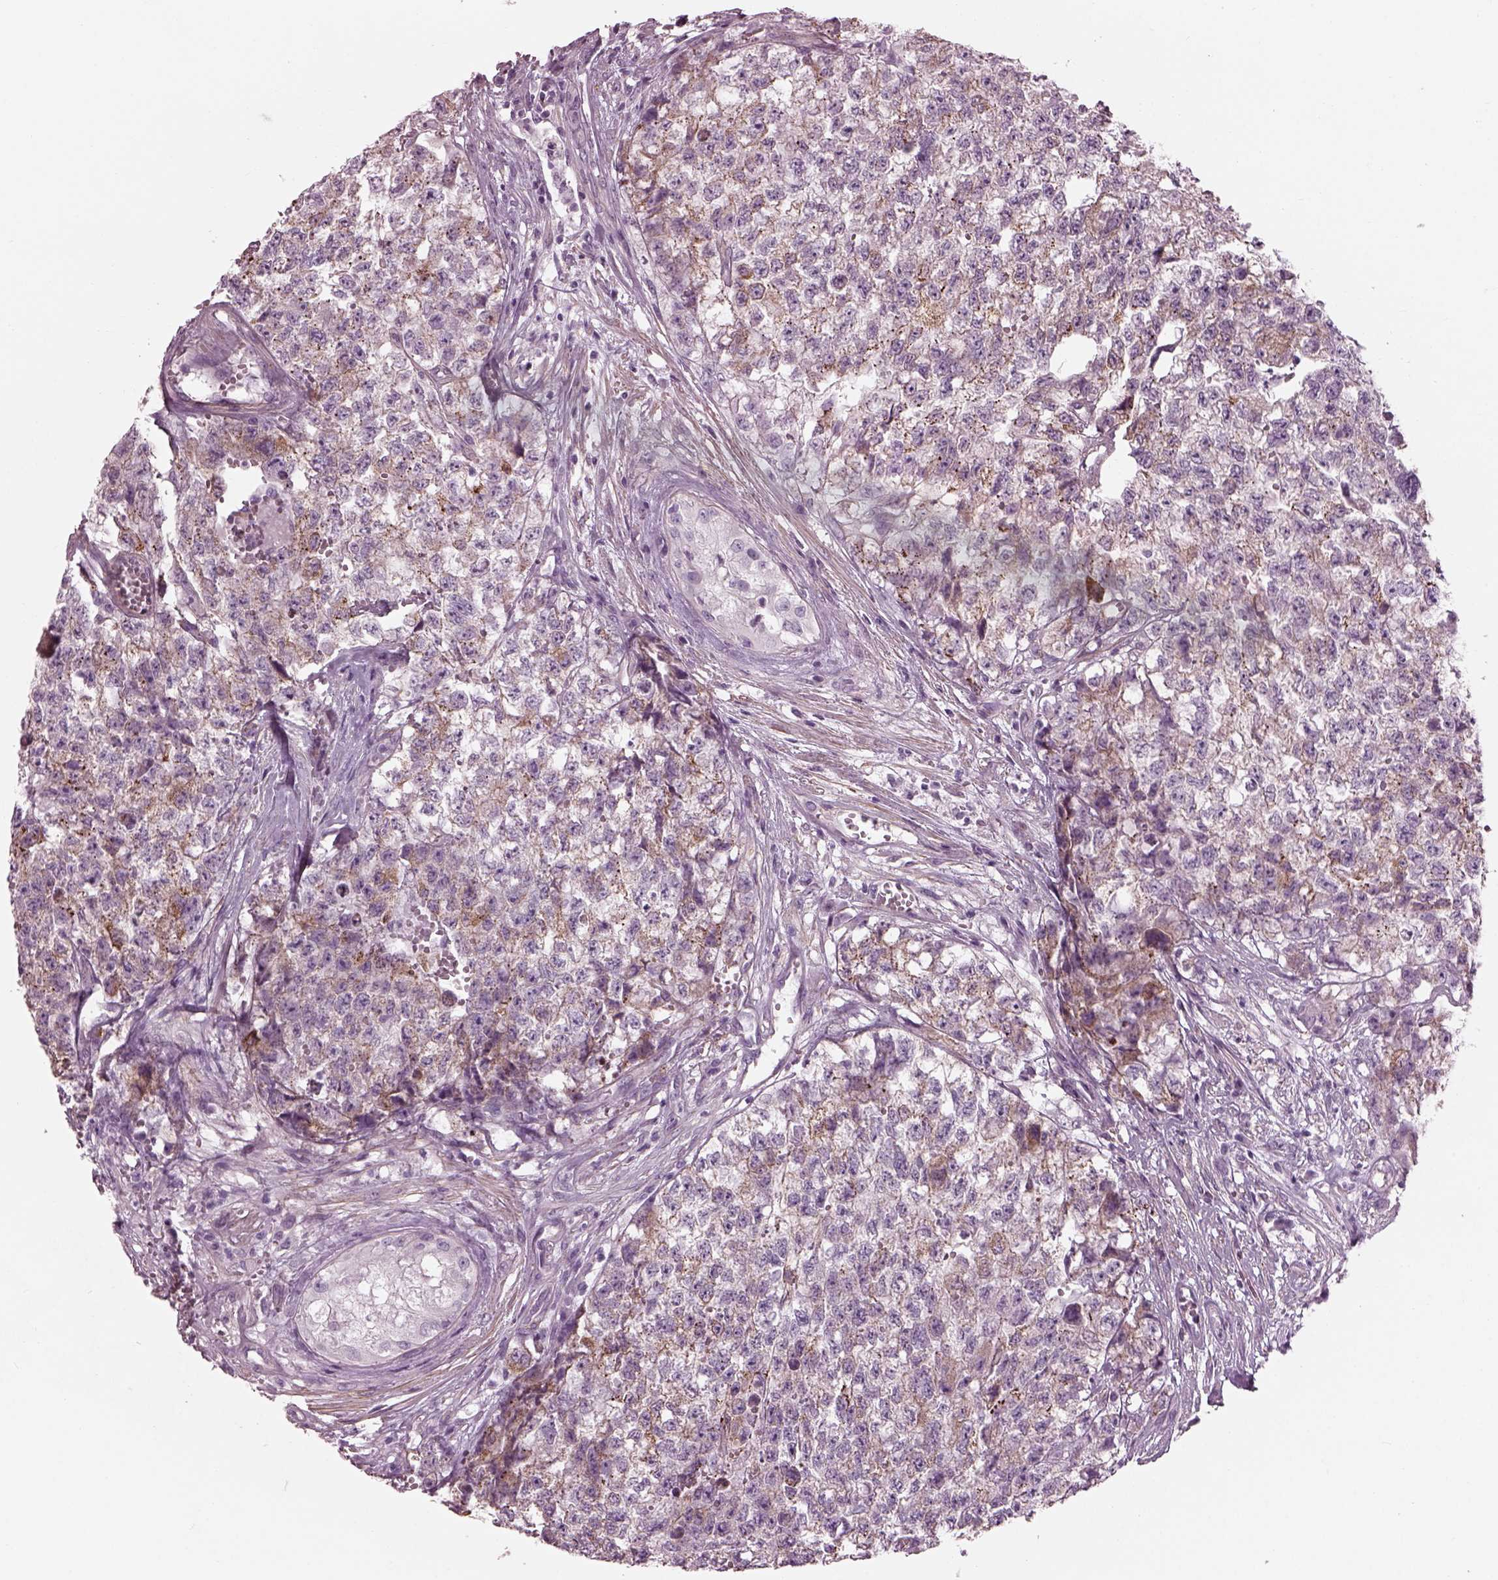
{"staining": {"intensity": "weak", "quantity": "<25%", "location": "cytoplasmic/membranous"}, "tissue": "testis cancer", "cell_type": "Tumor cells", "image_type": "cancer", "snomed": [{"axis": "morphology", "description": "Seminoma, NOS"}, {"axis": "morphology", "description": "Carcinoma, Embryonal, NOS"}, {"axis": "topography", "description": "Testis"}], "caption": "This is an immunohistochemistry micrograph of embryonal carcinoma (testis). There is no expression in tumor cells.", "gene": "BFSP1", "patient": {"sex": "male", "age": 22}}